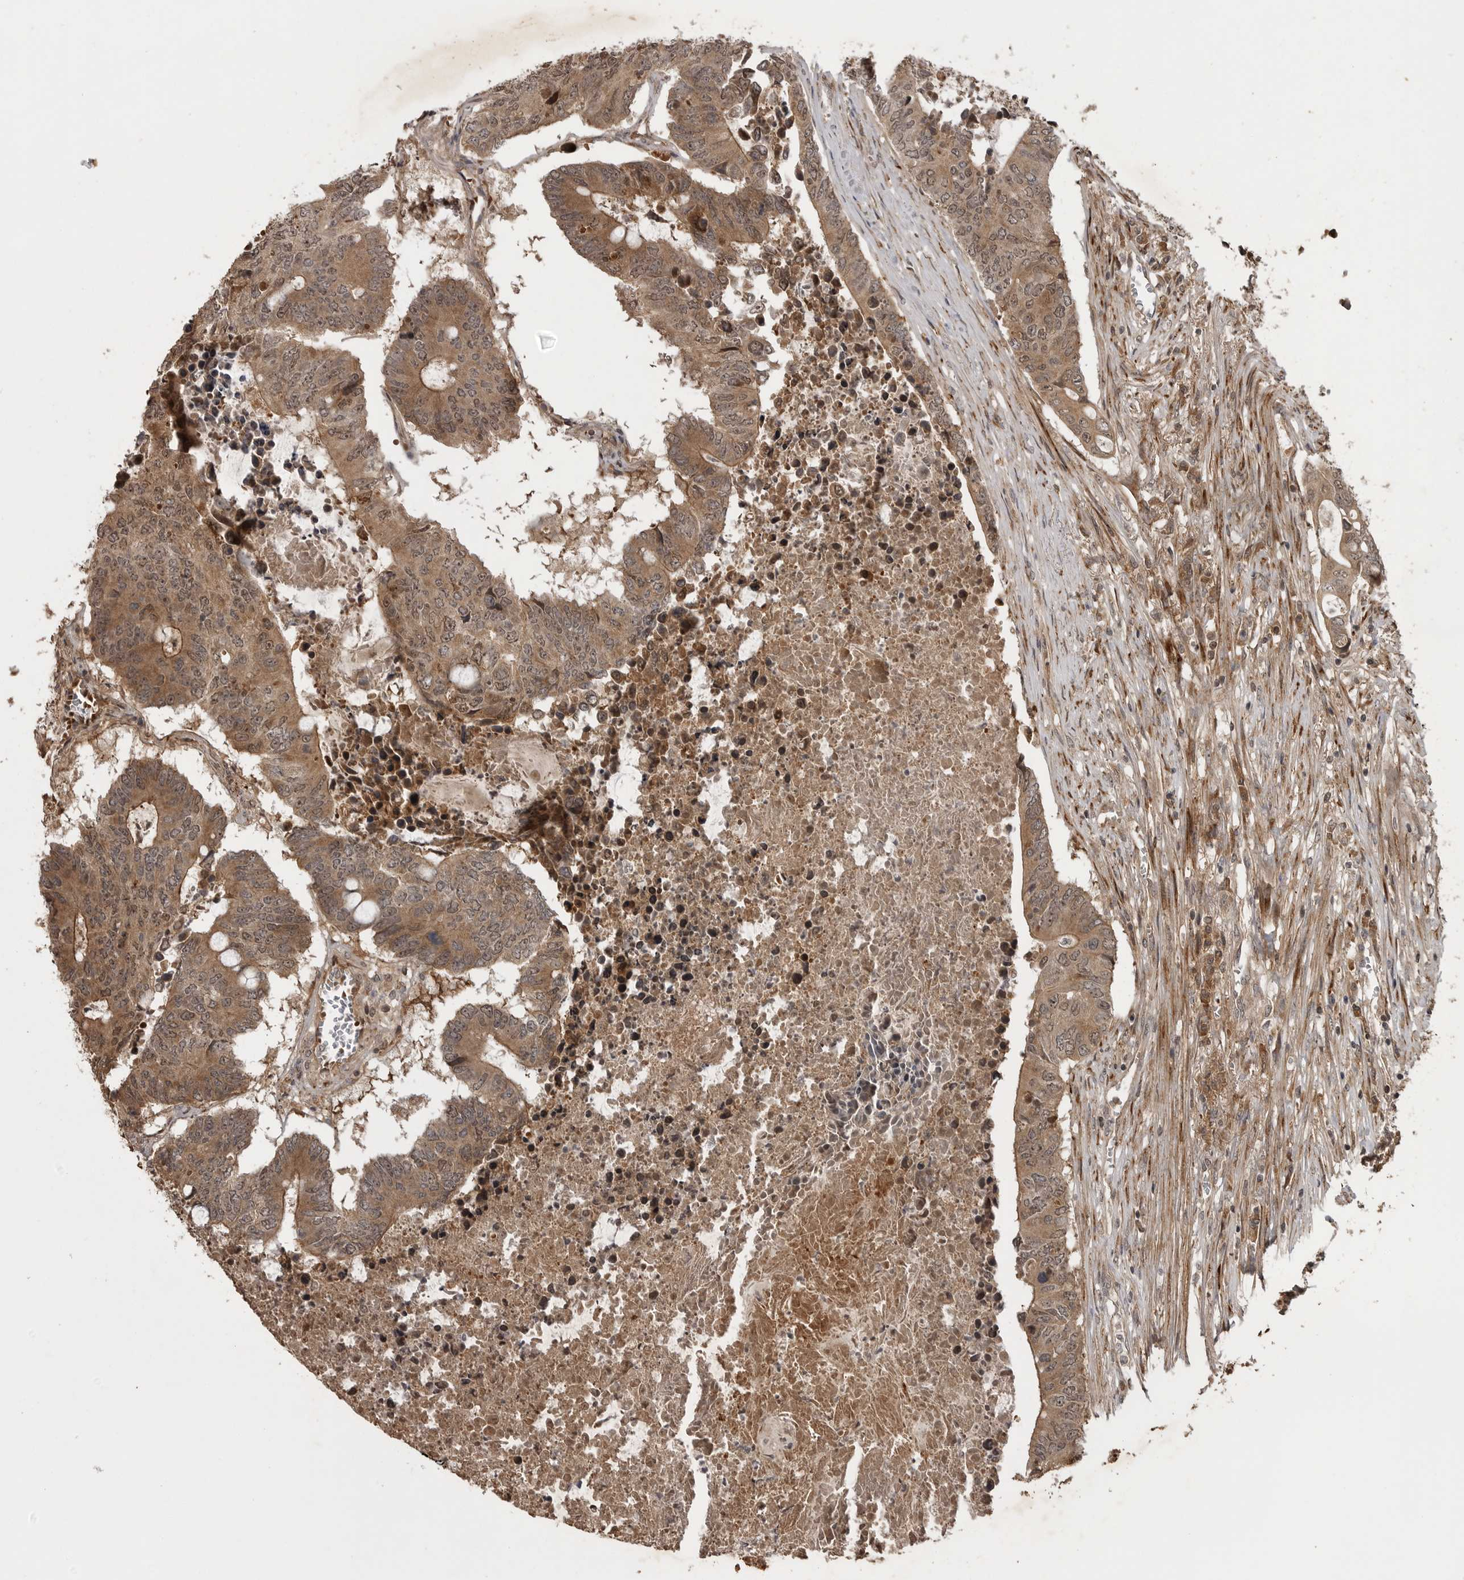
{"staining": {"intensity": "moderate", "quantity": ">75%", "location": "cytoplasmic/membranous,nuclear"}, "tissue": "colorectal cancer", "cell_type": "Tumor cells", "image_type": "cancer", "snomed": [{"axis": "morphology", "description": "Adenocarcinoma, NOS"}, {"axis": "topography", "description": "Colon"}], "caption": "IHC staining of colorectal cancer (adenocarcinoma), which displays medium levels of moderate cytoplasmic/membranous and nuclear positivity in about >75% of tumor cells indicating moderate cytoplasmic/membranous and nuclear protein positivity. The staining was performed using DAB (3,3'-diaminobenzidine) (brown) for protein detection and nuclei were counterstained in hematoxylin (blue).", "gene": "AKAP7", "patient": {"sex": "male", "age": 87}}